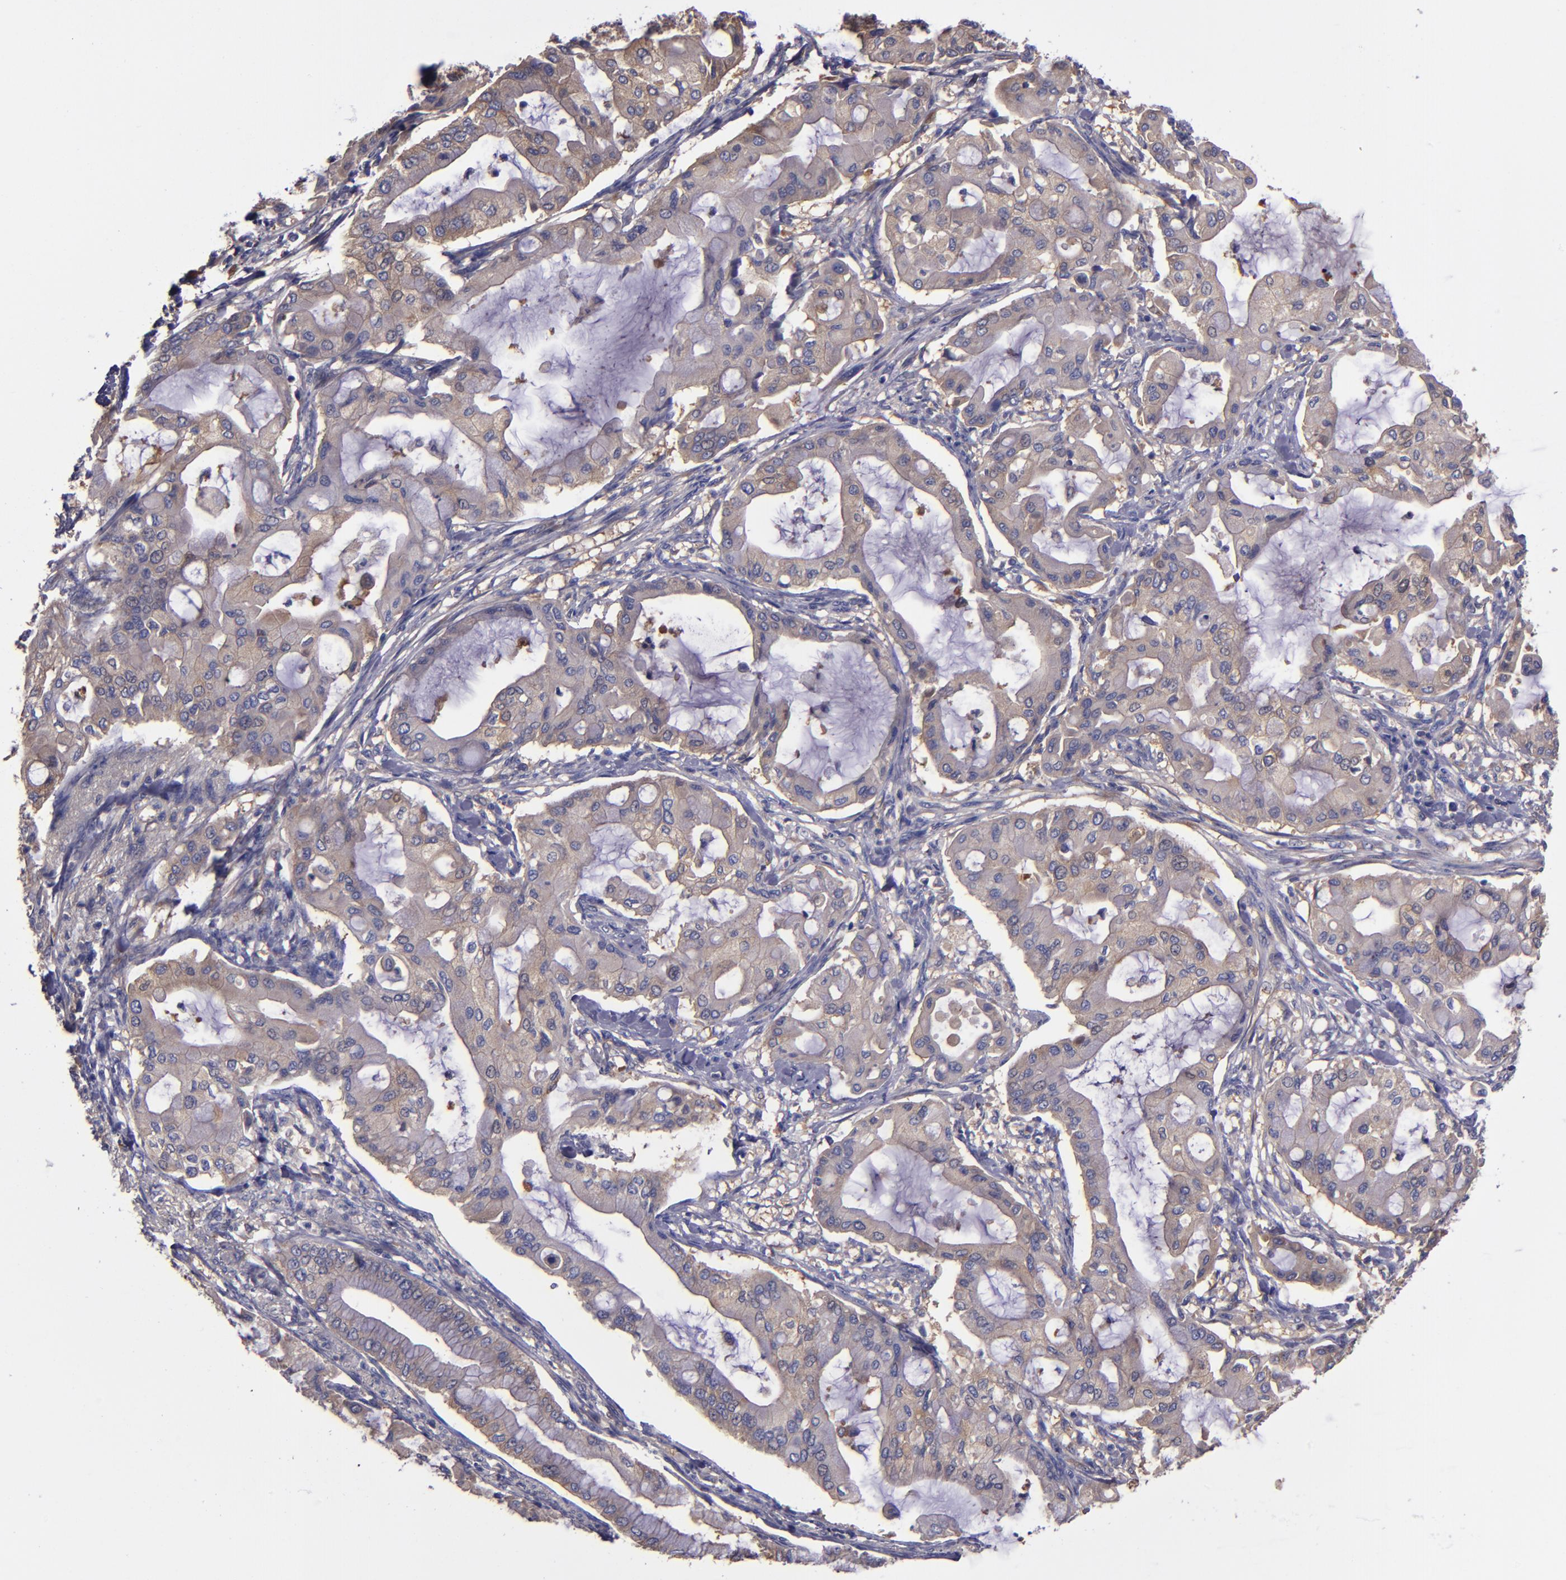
{"staining": {"intensity": "weak", "quantity": "25%-75%", "location": "cytoplasmic/membranous"}, "tissue": "pancreatic cancer", "cell_type": "Tumor cells", "image_type": "cancer", "snomed": [{"axis": "morphology", "description": "Adenocarcinoma, NOS"}, {"axis": "morphology", "description": "Adenocarcinoma, metastatic, NOS"}, {"axis": "topography", "description": "Lymph node"}, {"axis": "topography", "description": "Pancreas"}, {"axis": "topography", "description": "Duodenum"}], "caption": "Immunohistochemical staining of pancreatic metastatic adenocarcinoma shows low levels of weak cytoplasmic/membranous positivity in approximately 25%-75% of tumor cells.", "gene": "CARS1", "patient": {"sex": "female", "age": 64}}